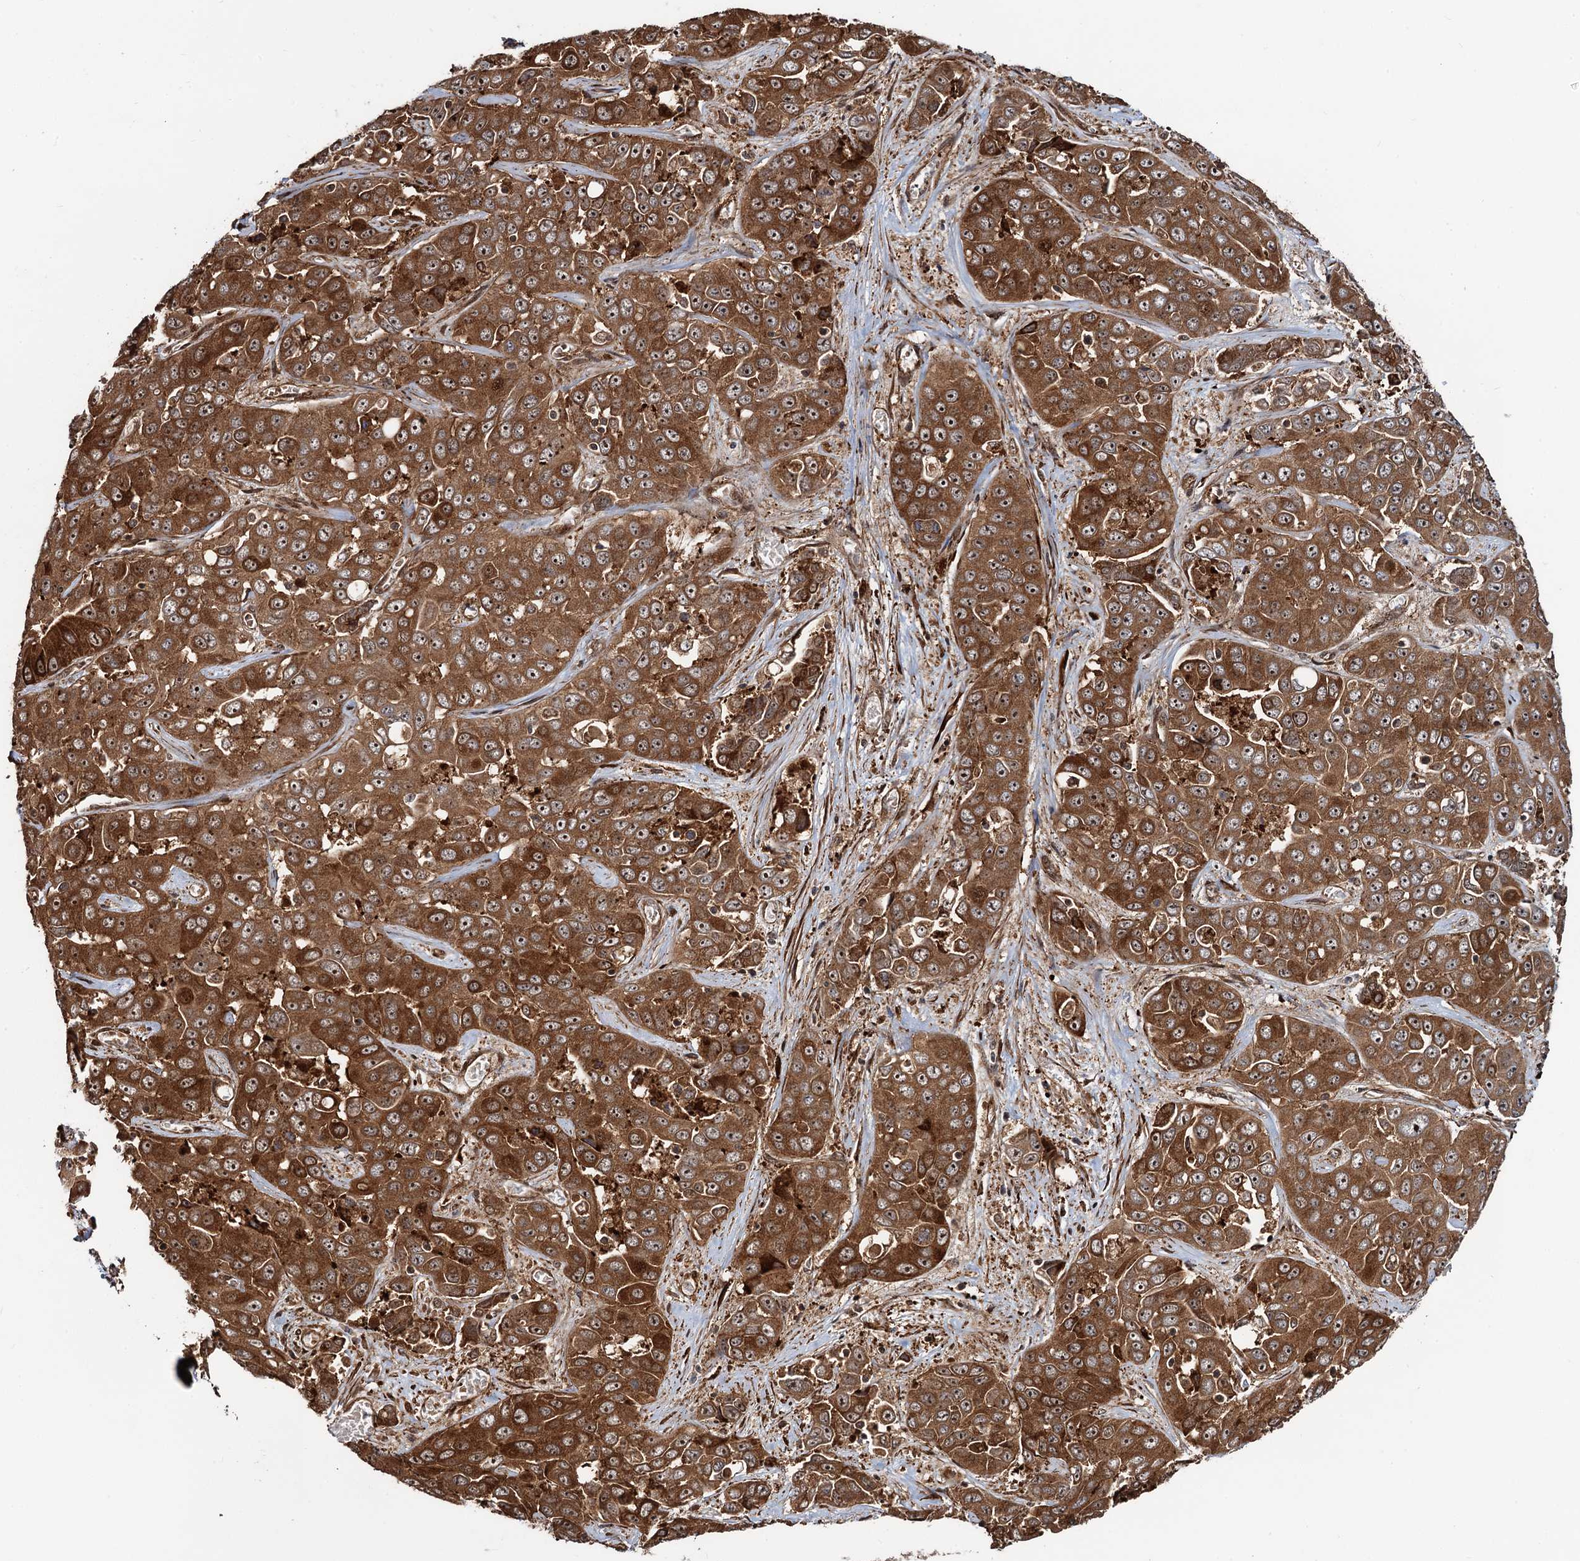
{"staining": {"intensity": "strong", "quantity": ">75%", "location": "cytoplasmic/membranous,nuclear"}, "tissue": "liver cancer", "cell_type": "Tumor cells", "image_type": "cancer", "snomed": [{"axis": "morphology", "description": "Cholangiocarcinoma"}, {"axis": "topography", "description": "Liver"}], "caption": "Approximately >75% of tumor cells in liver cancer (cholangiocarcinoma) demonstrate strong cytoplasmic/membranous and nuclear protein staining as visualized by brown immunohistochemical staining.", "gene": "SNRNP25", "patient": {"sex": "female", "age": 52}}